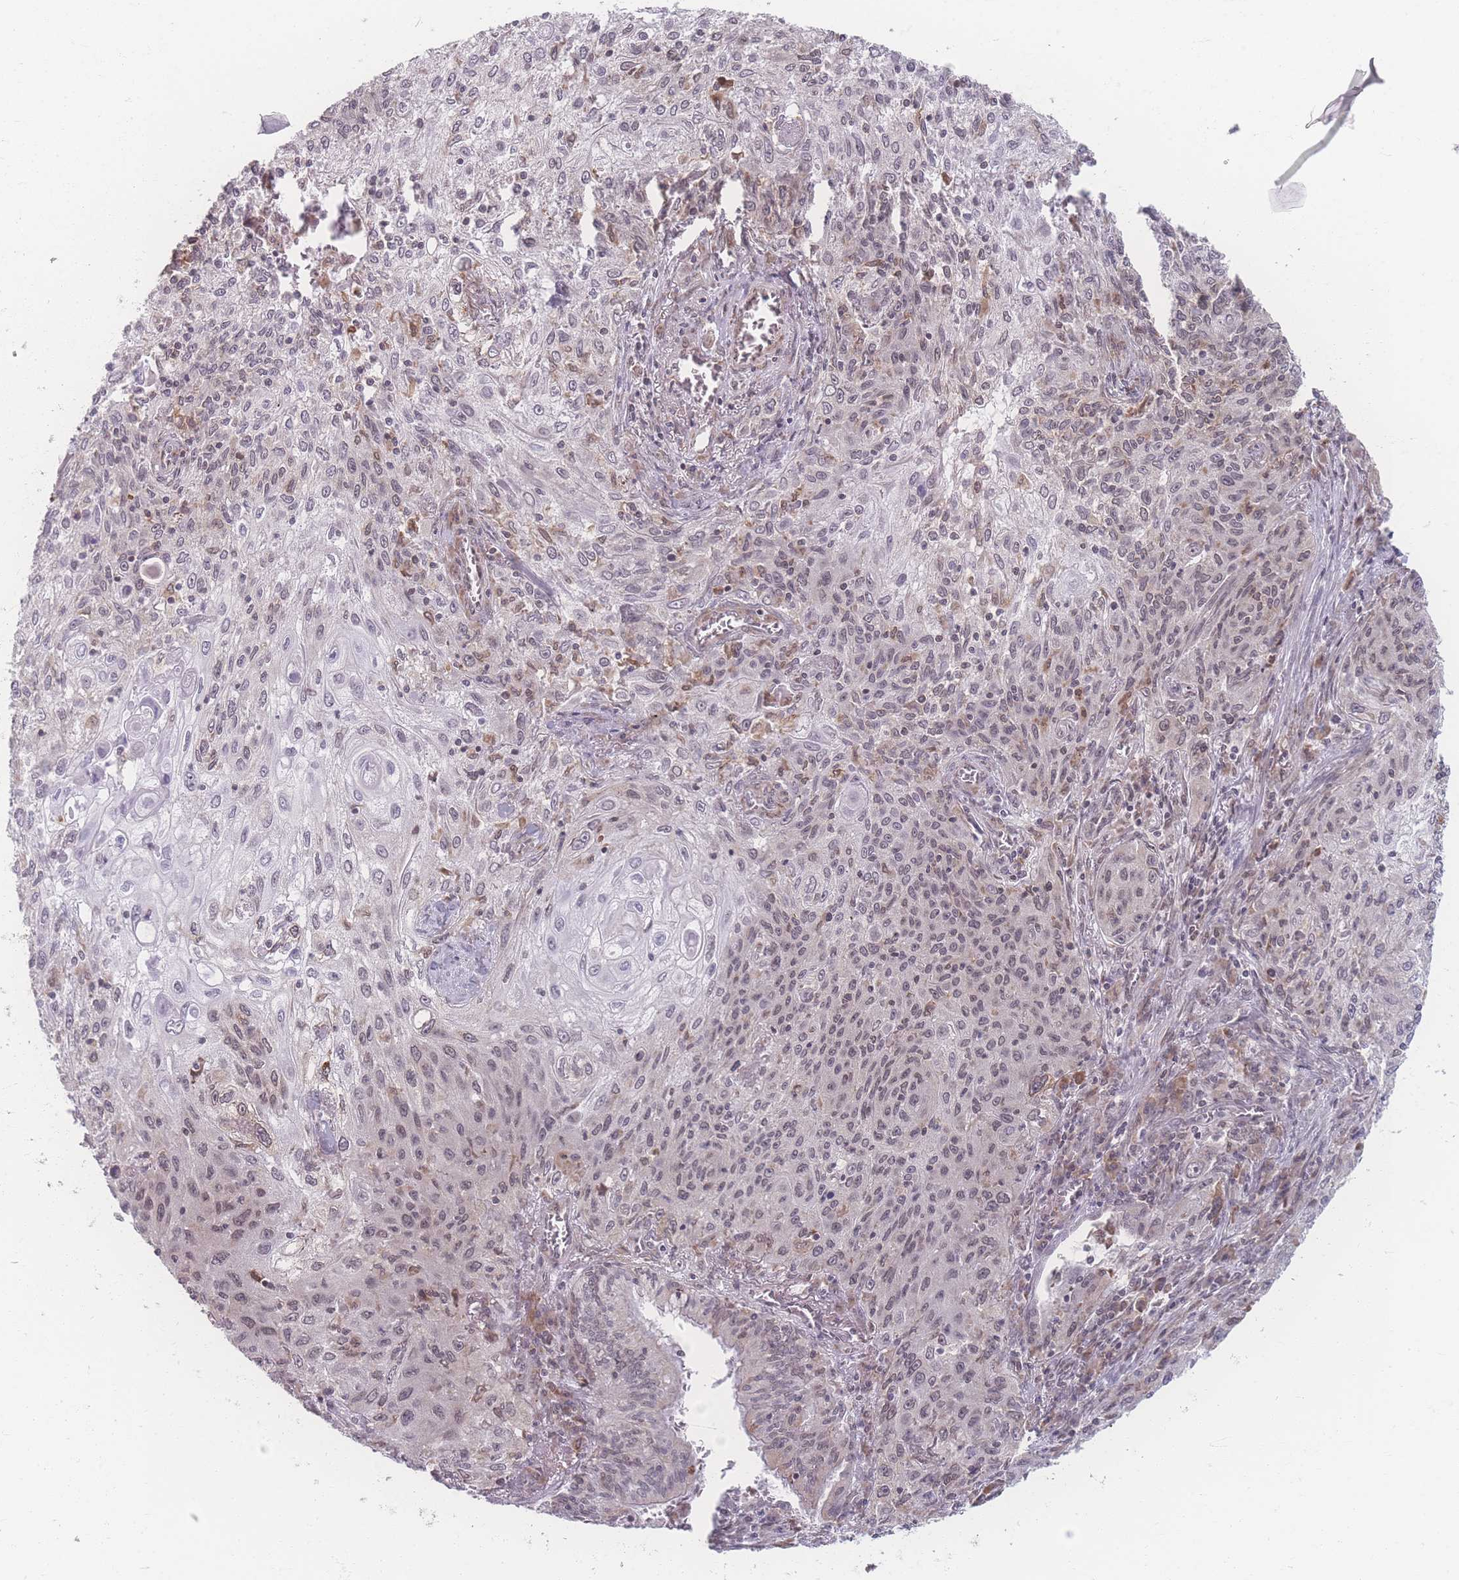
{"staining": {"intensity": "weak", "quantity": "<25%", "location": "cytoplasmic/membranous,nuclear"}, "tissue": "lung cancer", "cell_type": "Tumor cells", "image_type": "cancer", "snomed": [{"axis": "morphology", "description": "Squamous cell carcinoma, NOS"}, {"axis": "topography", "description": "Lung"}], "caption": "Tumor cells are negative for protein expression in human lung cancer.", "gene": "ZC3H13", "patient": {"sex": "female", "age": 69}}